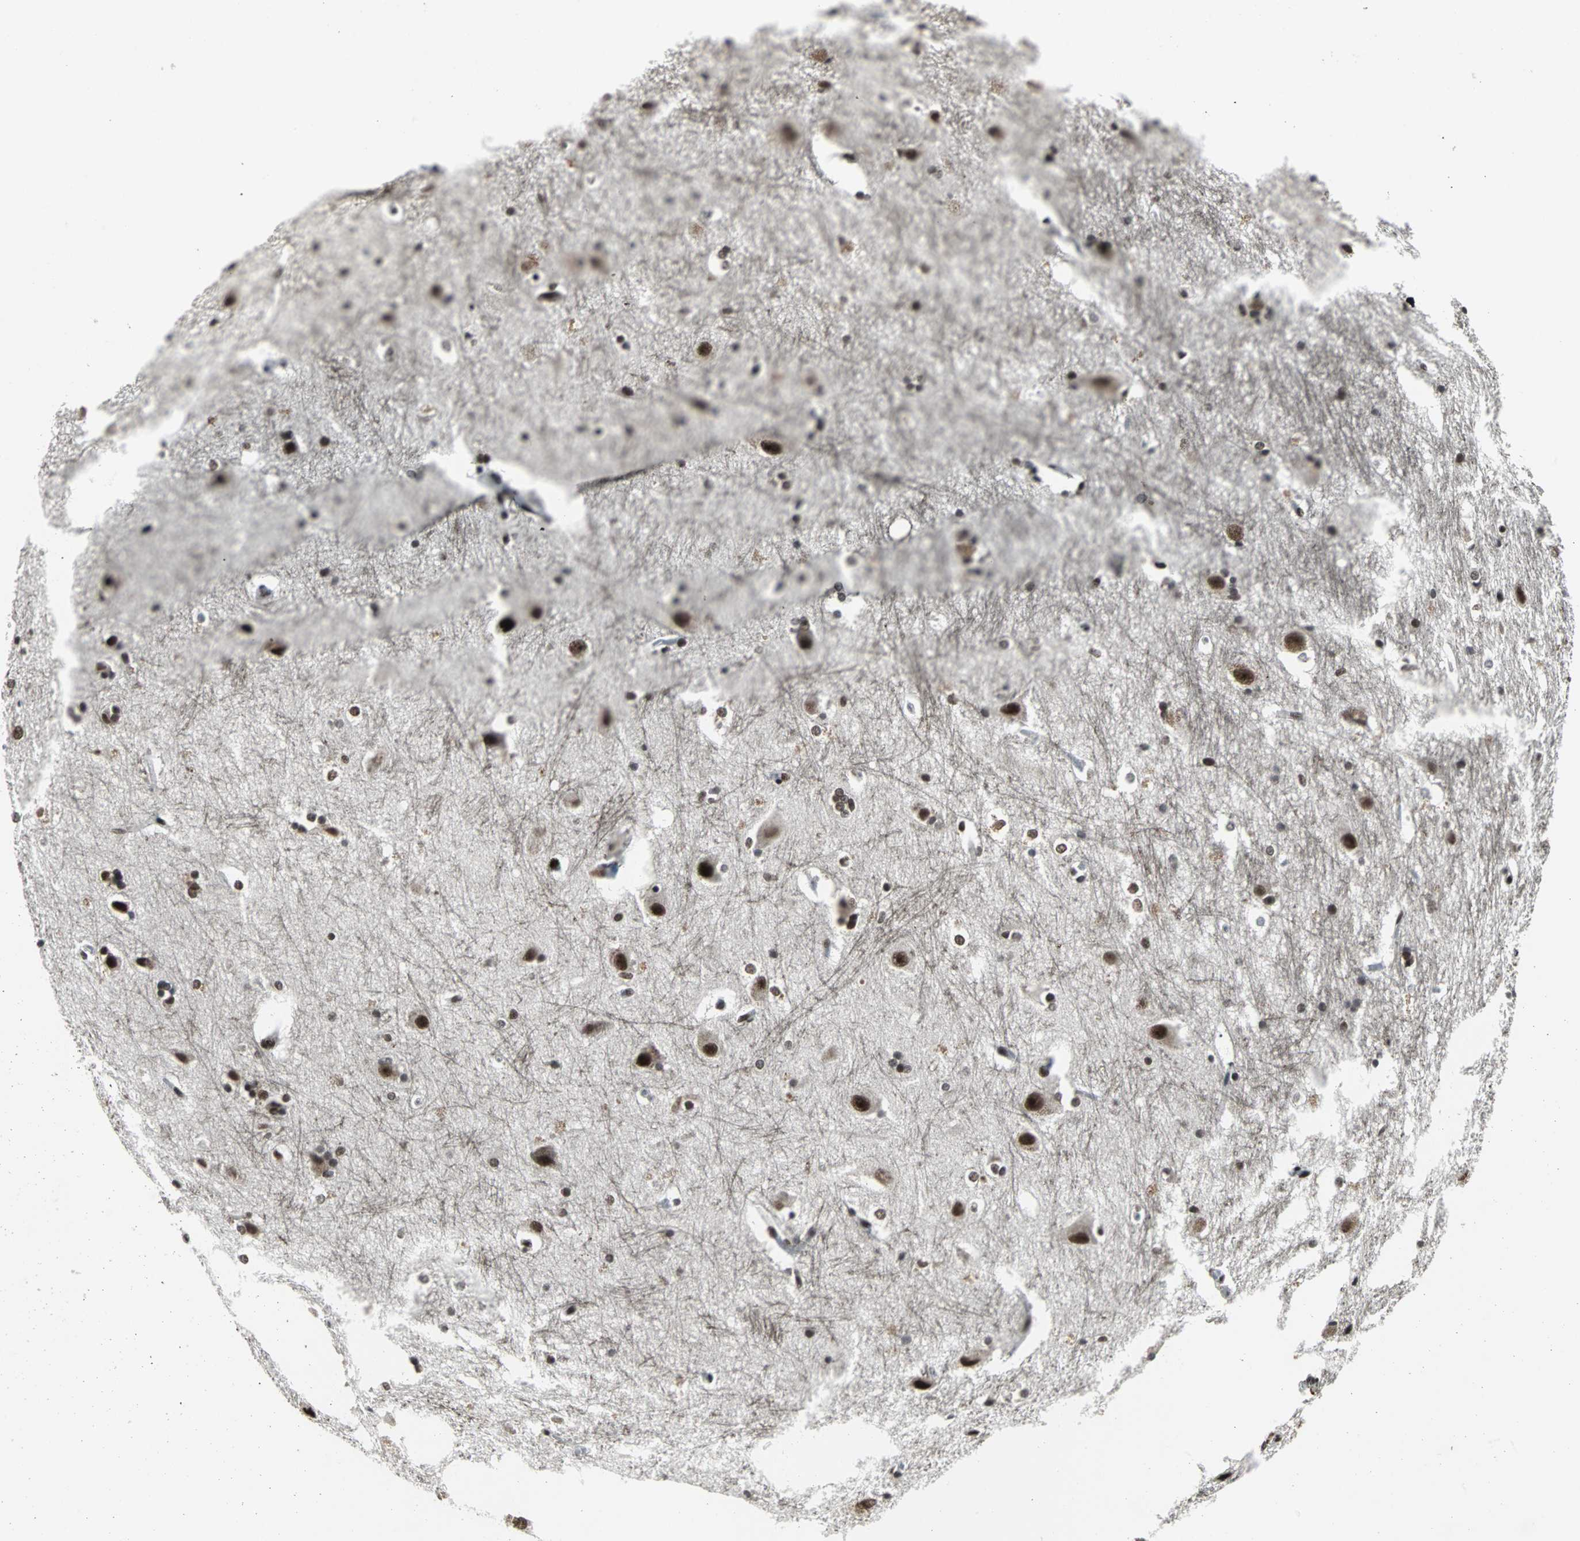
{"staining": {"intensity": "moderate", "quantity": ">75%", "location": "nuclear"}, "tissue": "hippocampus", "cell_type": "Glial cells", "image_type": "normal", "snomed": [{"axis": "morphology", "description": "Normal tissue, NOS"}, {"axis": "topography", "description": "Hippocampus"}], "caption": "The photomicrograph displays a brown stain indicating the presence of a protein in the nuclear of glial cells in hippocampus. (Brightfield microscopy of DAB IHC at high magnification).", "gene": "PNKP", "patient": {"sex": "female", "age": 19}}